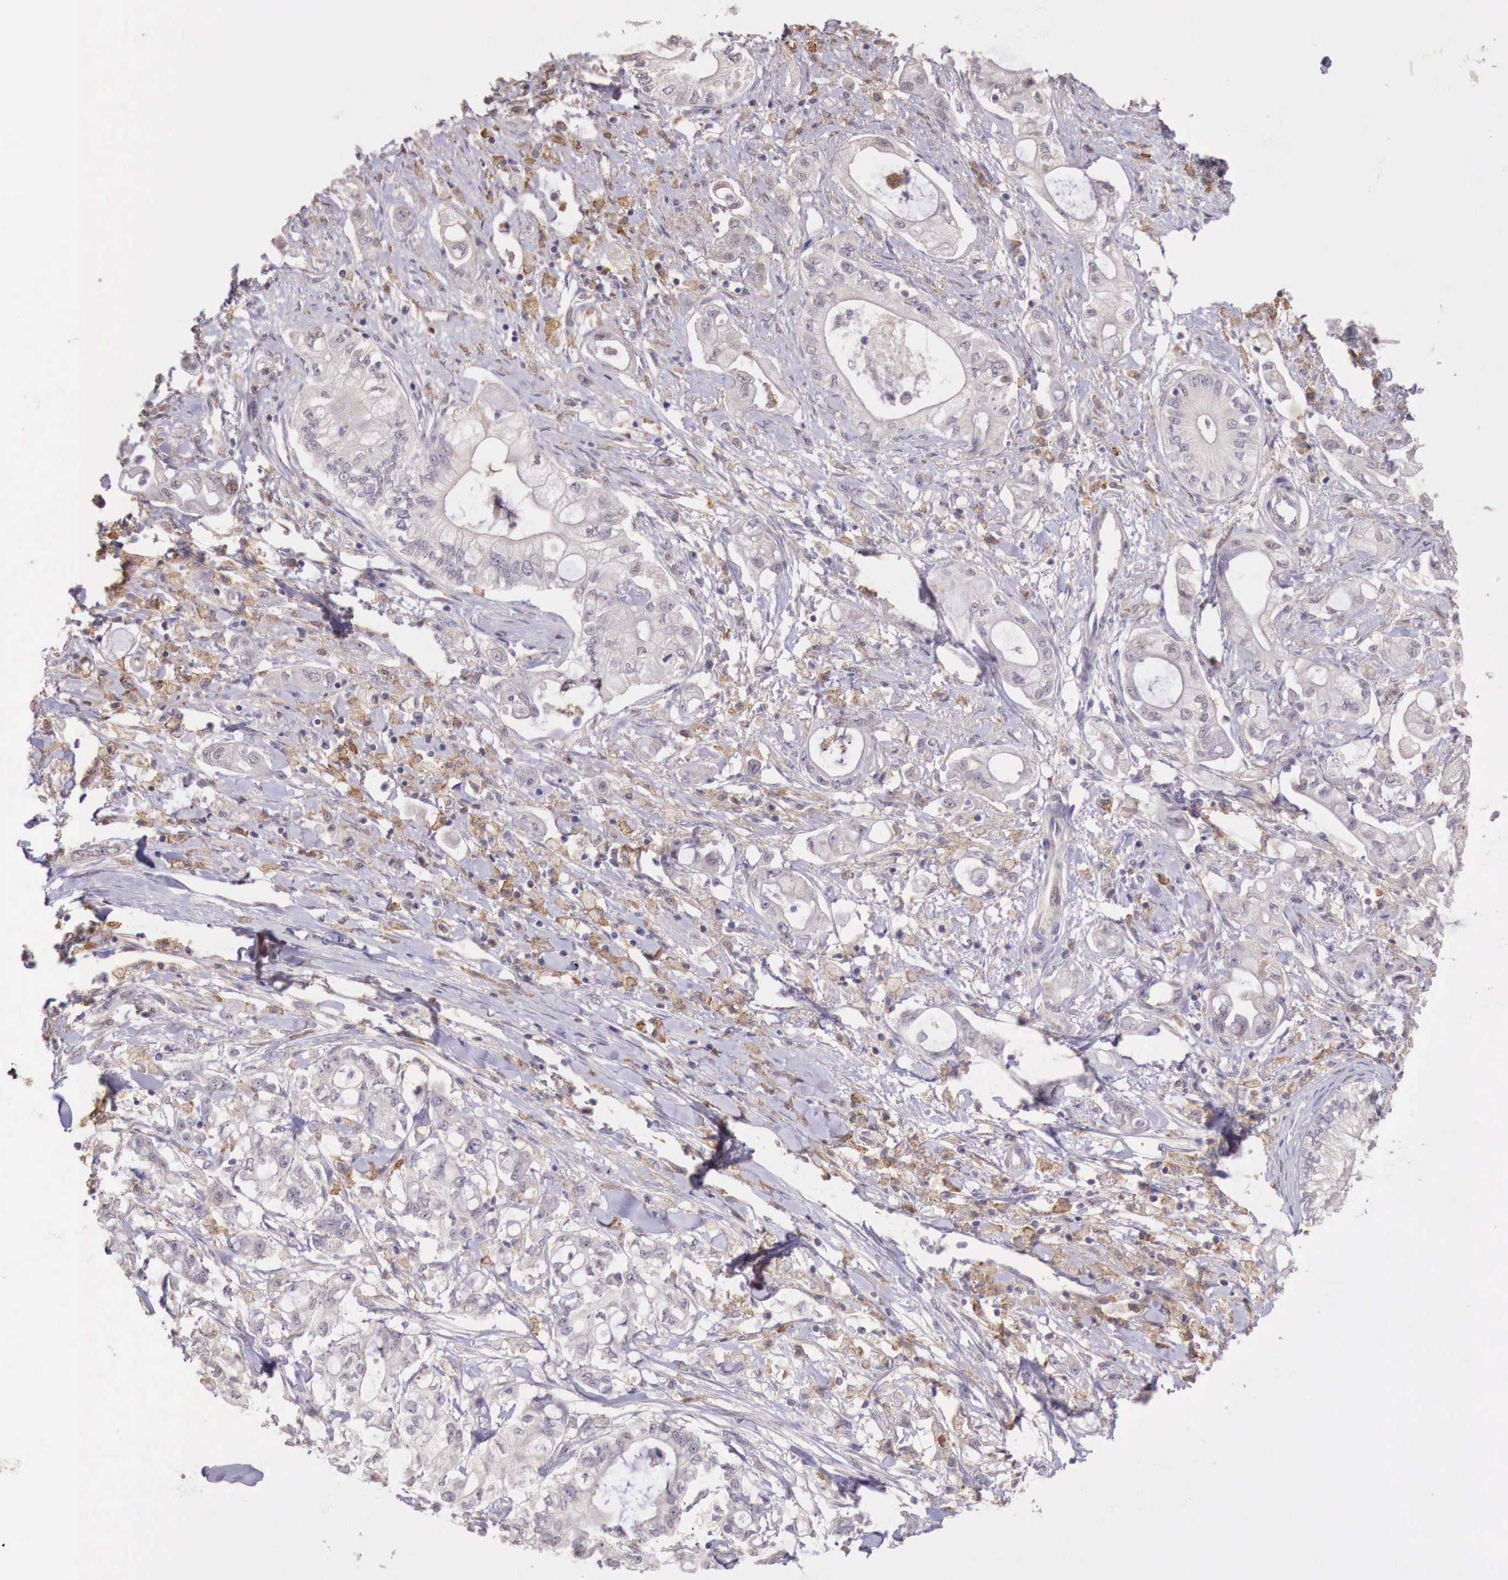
{"staining": {"intensity": "negative", "quantity": "none", "location": "none"}, "tissue": "pancreatic cancer", "cell_type": "Tumor cells", "image_type": "cancer", "snomed": [{"axis": "morphology", "description": "Adenocarcinoma, NOS"}, {"axis": "topography", "description": "Pancreas"}], "caption": "Protein analysis of pancreatic cancer demonstrates no significant expression in tumor cells. The staining is performed using DAB (3,3'-diaminobenzidine) brown chromogen with nuclei counter-stained in using hematoxylin.", "gene": "CHRDL1", "patient": {"sex": "male", "age": 79}}